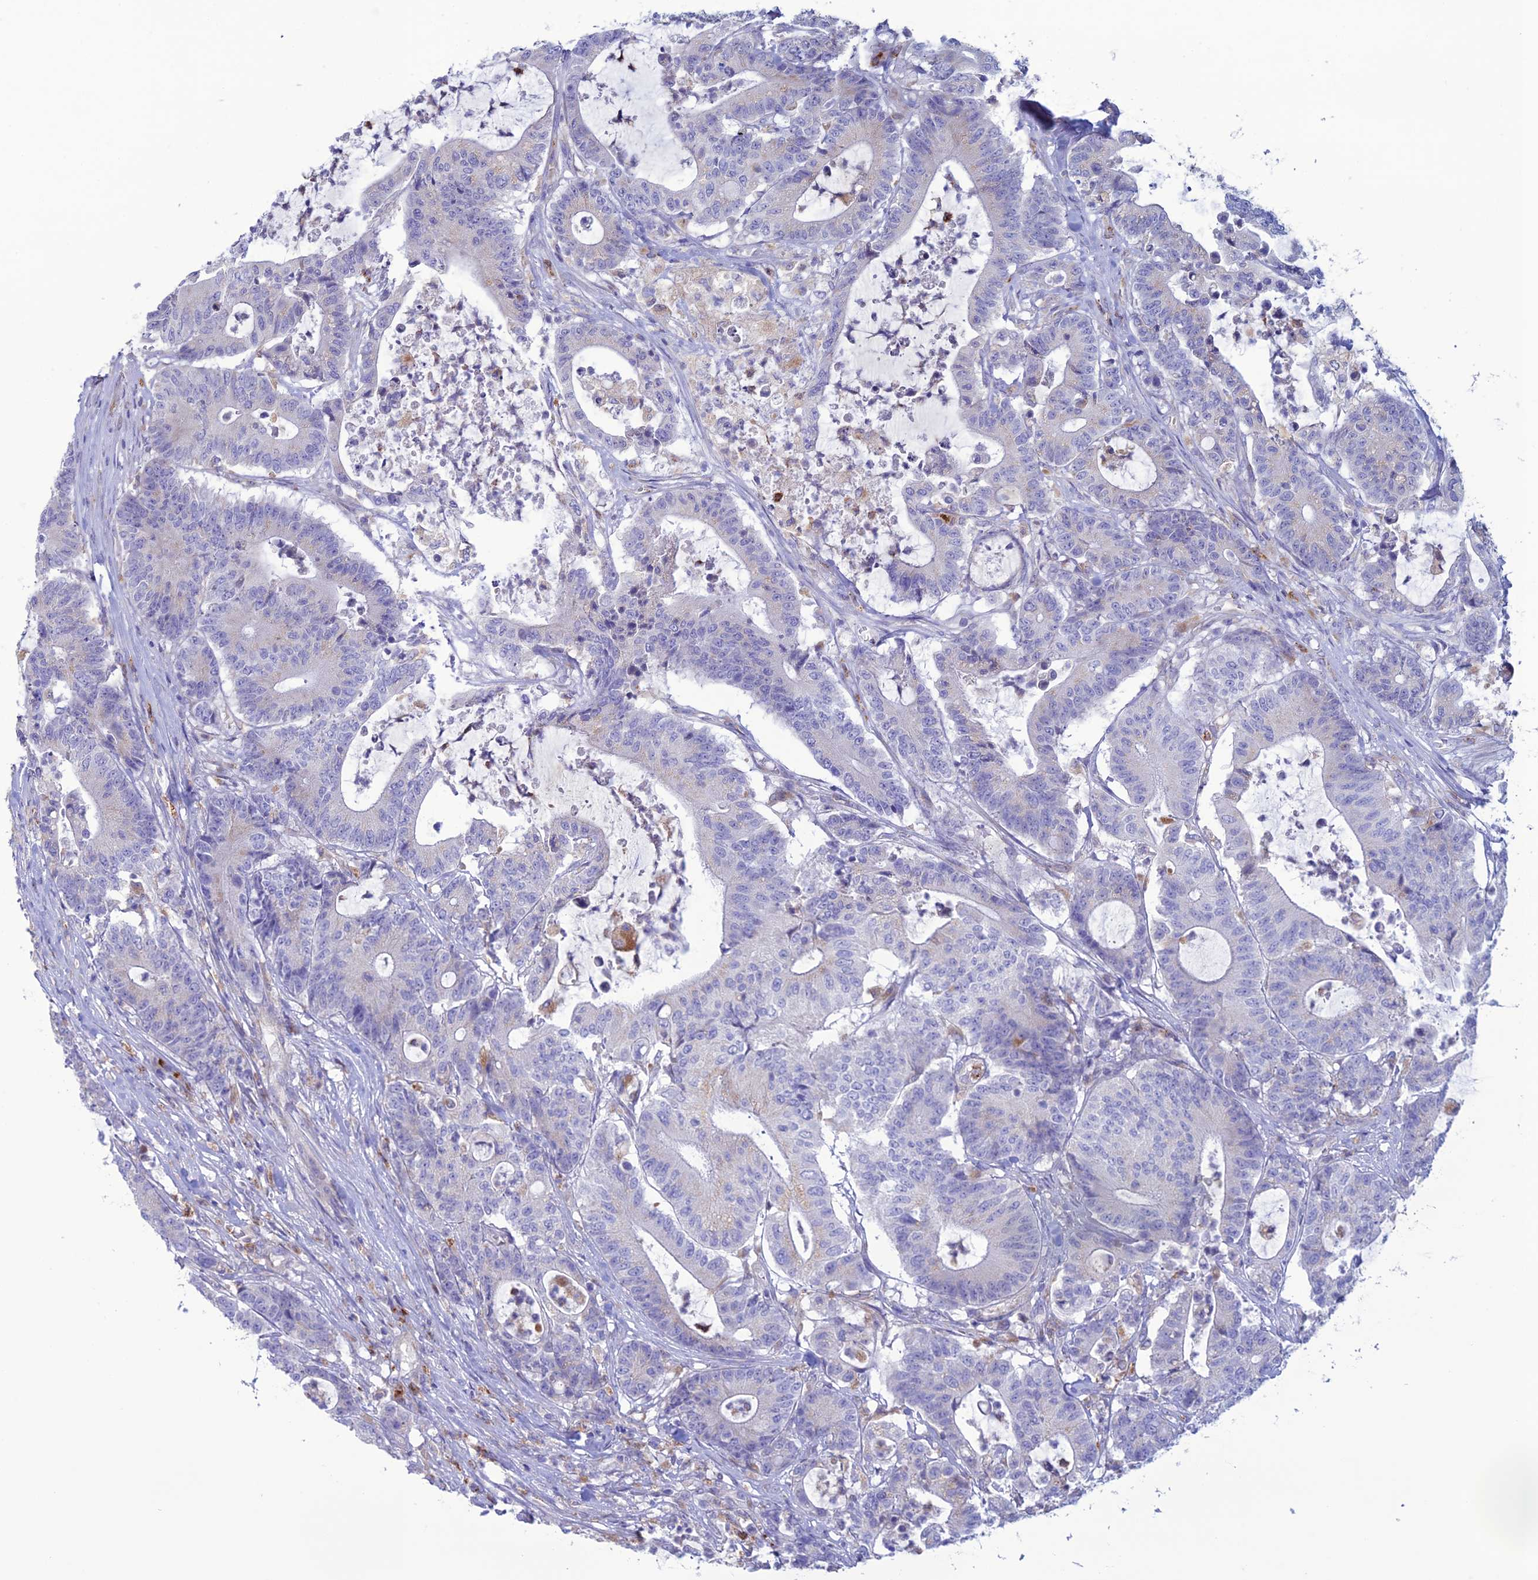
{"staining": {"intensity": "negative", "quantity": "none", "location": "none"}, "tissue": "colorectal cancer", "cell_type": "Tumor cells", "image_type": "cancer", "snomed": [{"axis": "morphology", "description": "Adenocarcinoma, NOS"}, {"axis": "topography", "description": "Colon"}], "caption": "This is a image of IHC staining of colorectal adenocarcinoma, which shows no positivity in tumor cells.", "gene": "CLCN7", "patient": {"sex": "female", "age": 84}}